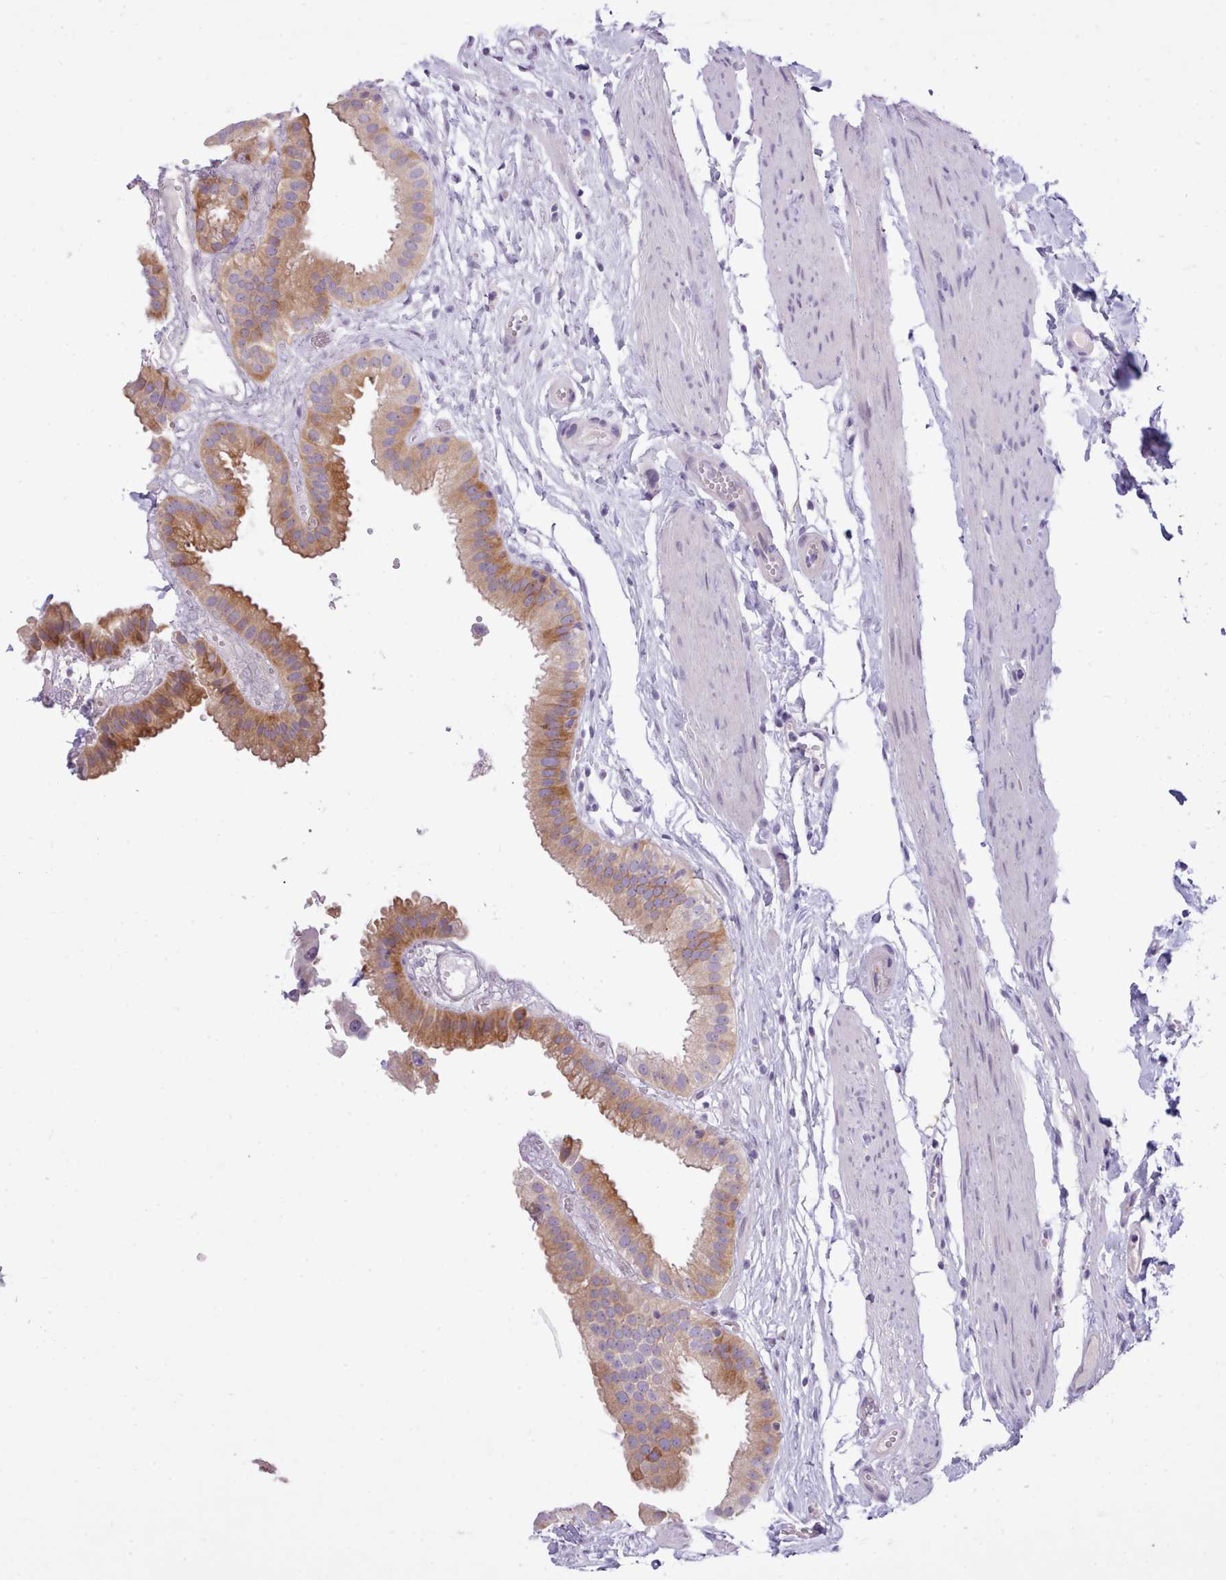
{"staining": {"intensity": "moderate", "quantity": ">75%", "location": "cytoplasmic/membranous"}, "tissue": "gallbladder", "cell_type": "Glandular cells", "image_type": "normal", "snomed": [{"axis": "morphology", "description": "Normal tissue, NOS"}, {"axis": "topography", "description": "Gallbladder"}], "caption": "An immunohistochemistry micrograph of benign tissue is shown. Protein staining in brown highlights moderate cytoplasmic/membranous positivity in gallbladder within glandular cells. (IHC, brightfield microscopy, high magnification).", "gene": "CYP2A13", "patient": {"sex": "female", "age": 61}}